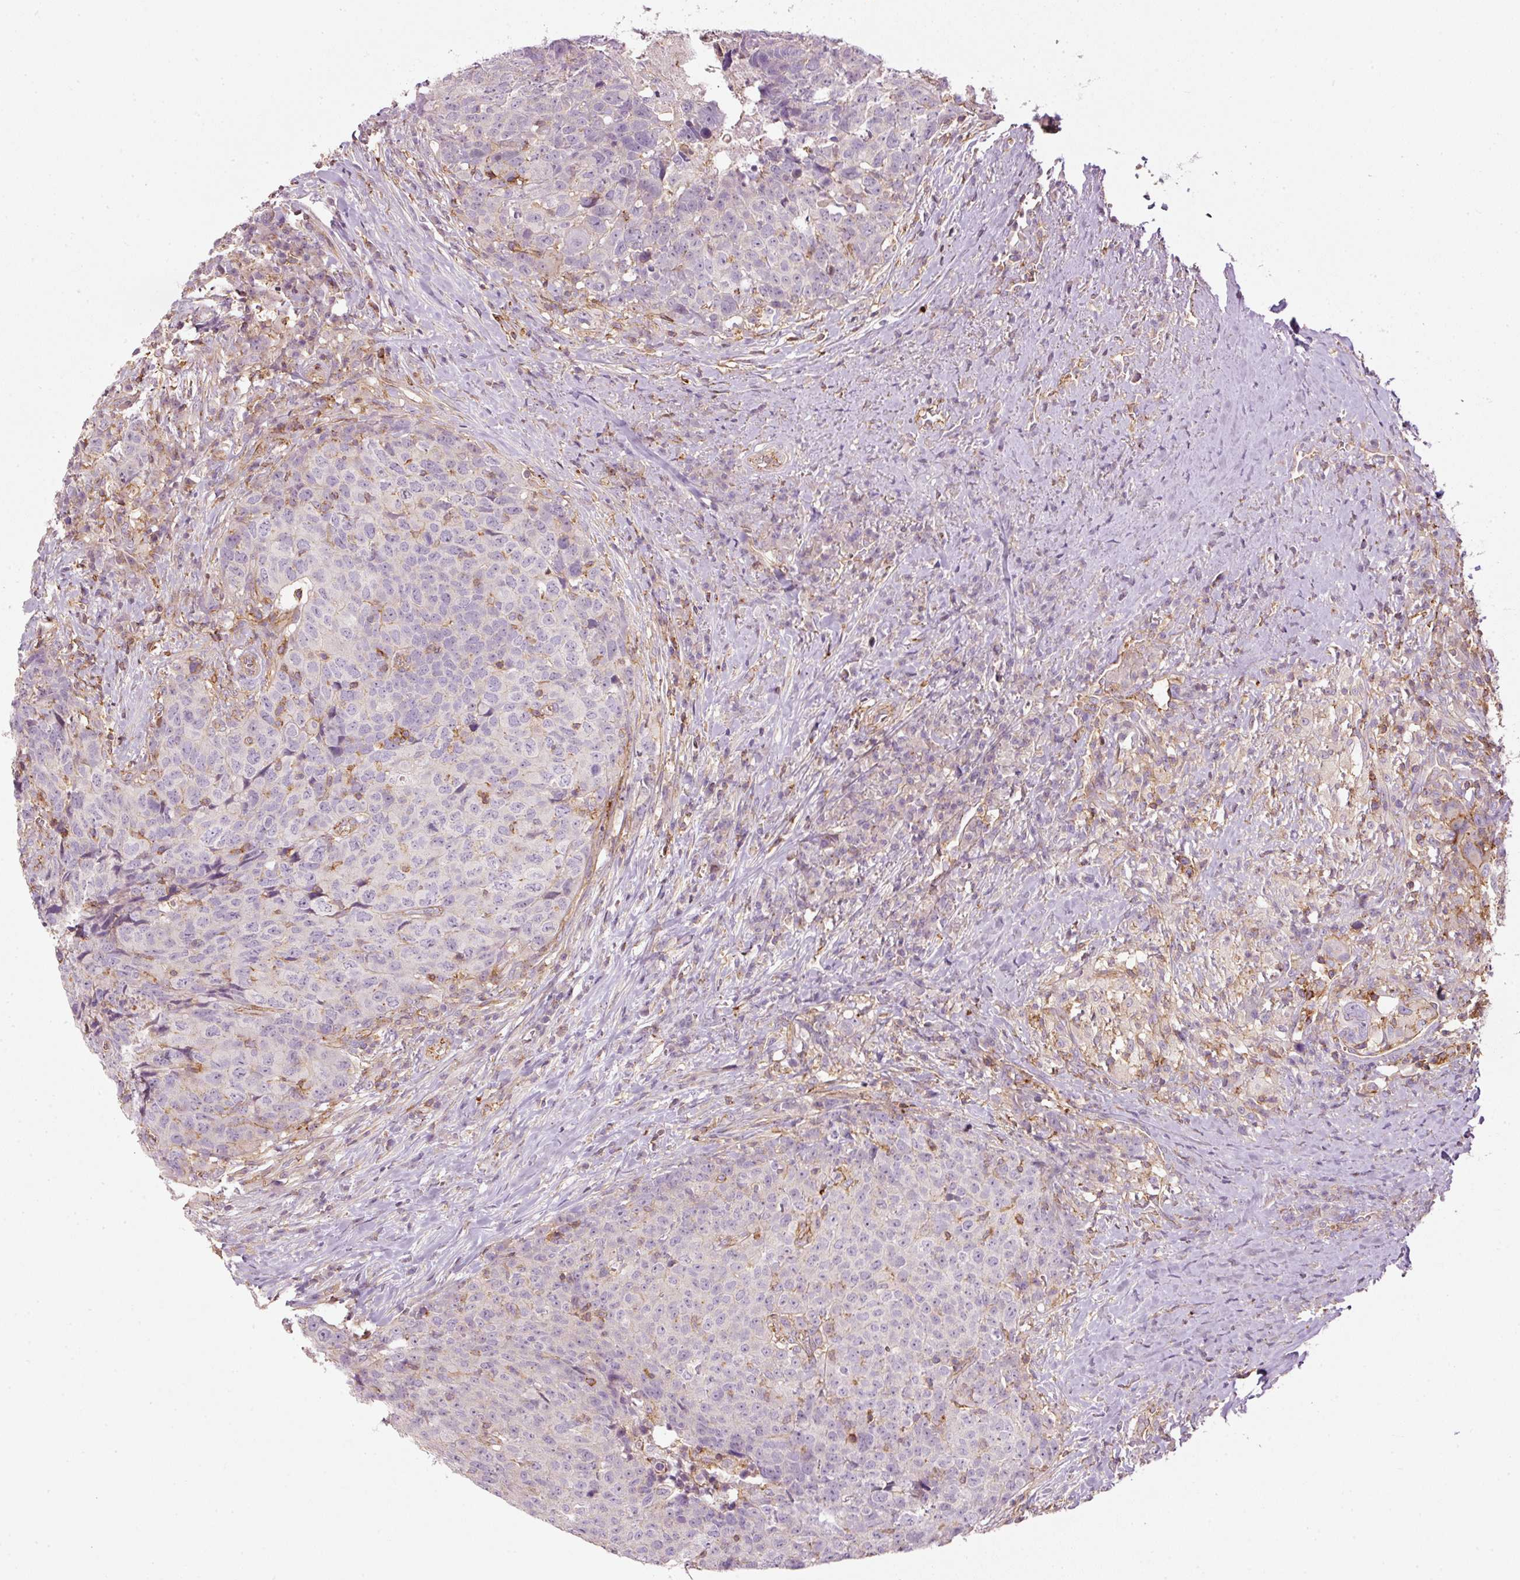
{"staining": {"intensity": "negative", "quantity": "none", "location": "none"}, "tissue": "head and neck cancer", "cell_type": "Tumor cells", "image_type": "cancer", "snomed": [{"axis": "morphology", "description": "Squamous cell carcinoma, NOS"}, {"axis": "topography", "description": "Head-Neck"}], "caption": "The photomicrograph reveals no staining of tumor cells in squamous cell carcinoma (head and neck).", "gene": "SIPA1", "patient": {"sex": "male", "age": 66}}